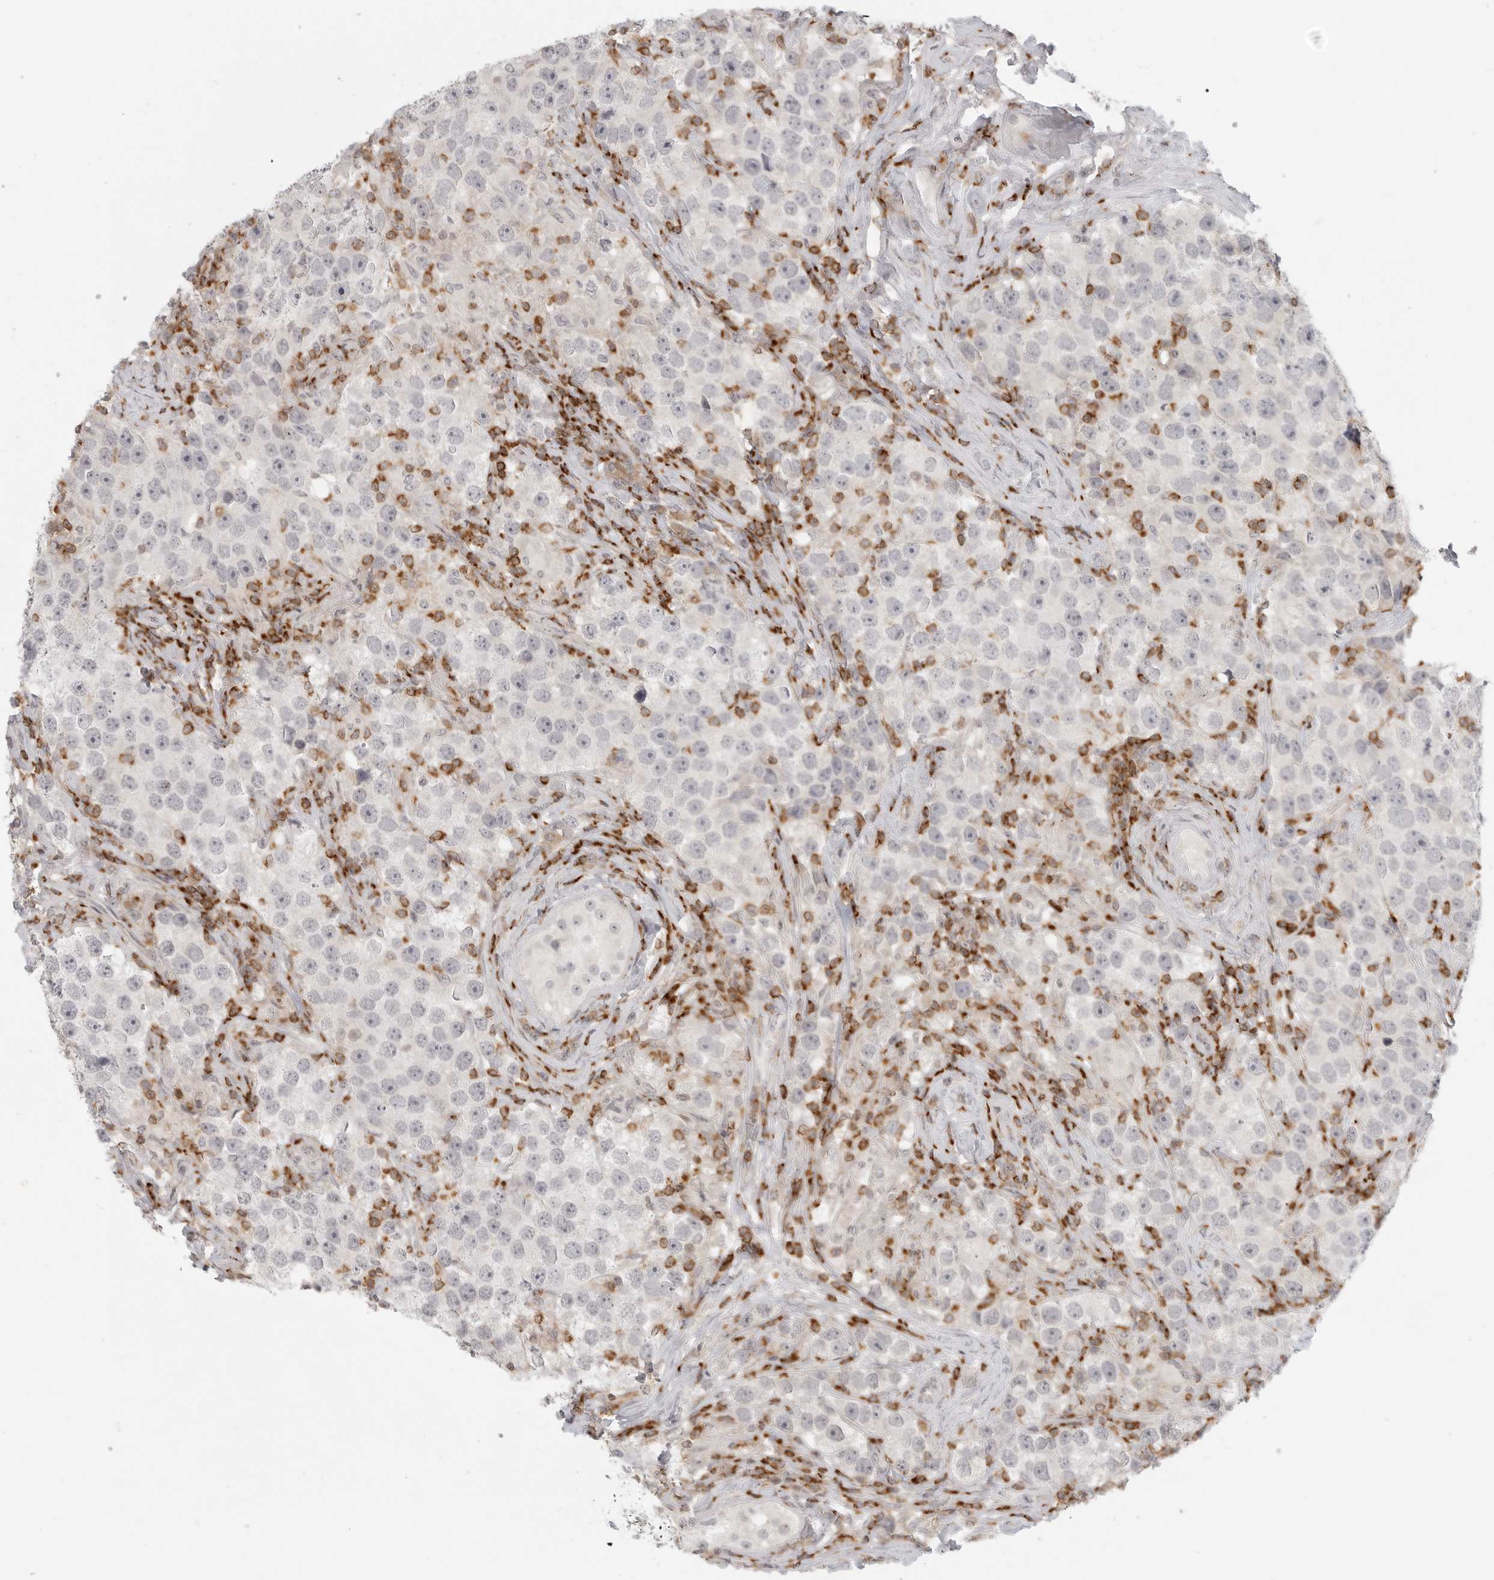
{"staining": {"intensity": "negative", "quantity": "none", "location": "none"}, "tissue": "testis cancer", "cell_type": "Tumor cells", "image_type": "cancer", "snomed": [{"axis": "morphology", "description": "Seminoma, NOS"}, {"axis": "topography", "description": "Testis"}], "caption": "Tumor cells are negative for brown protein staining in testis cancer (seminoma).", "gene": "SH3KBP1", "patient": {"sex": "male", "age": 49}}